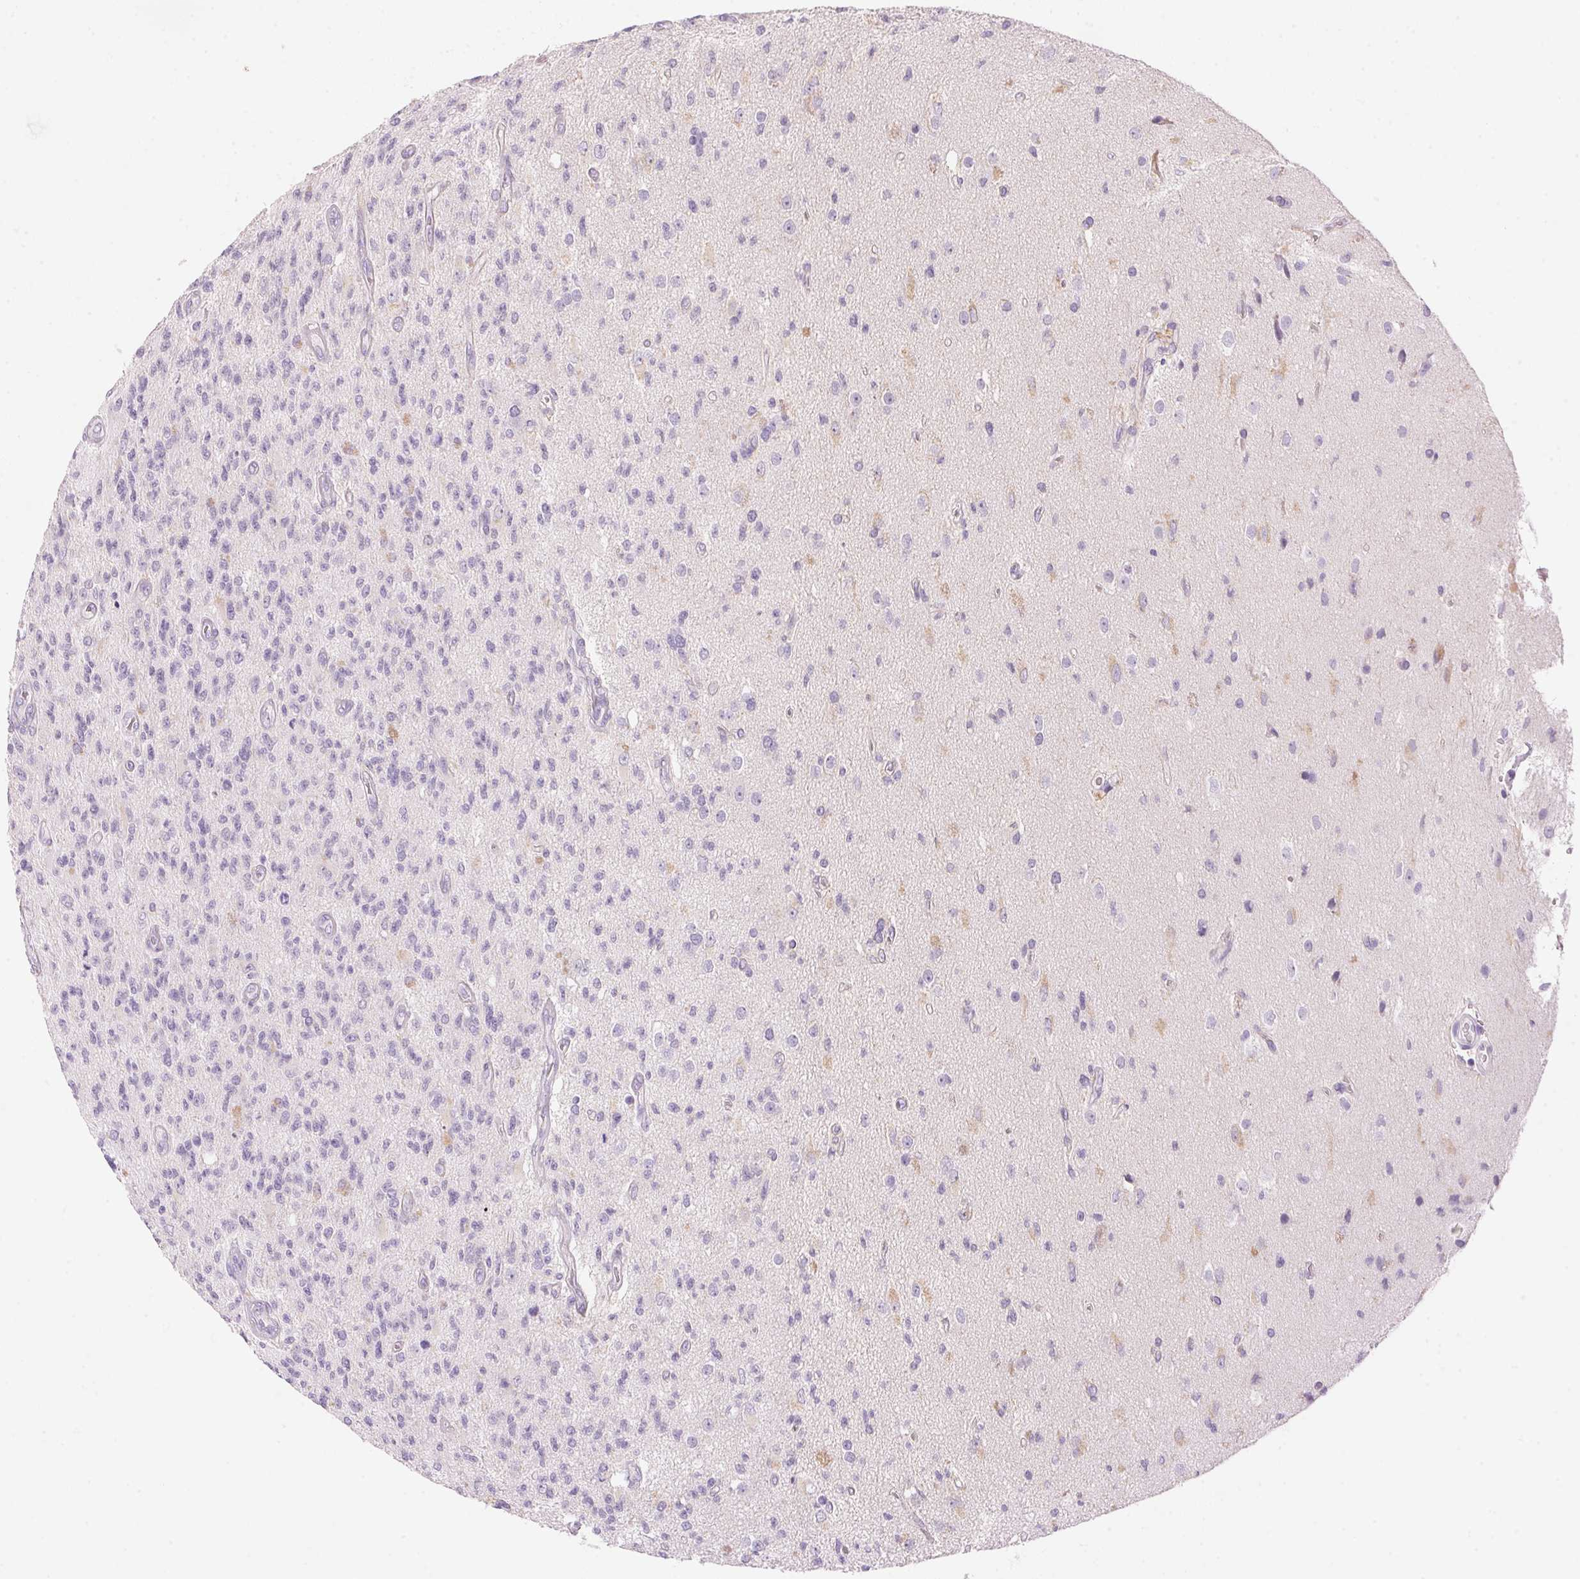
{"staining": {"intensity": "negative", "quantity": "none", "location": "none"}, "tissue": "glioma", "cell_type": "Tumor cells", "image_type": "cancer", "snomed": [{"axis": "morphology", "description": "Glioma, malignant, High grade"}, {"axis": "topography", "description": "Brain"}], "caption": "This is an IHC photomicrograph of glioma. There is no expression in tumor cells.", "gene": "HSD17B2", "patient": {"sex": "male", "age": 56}}